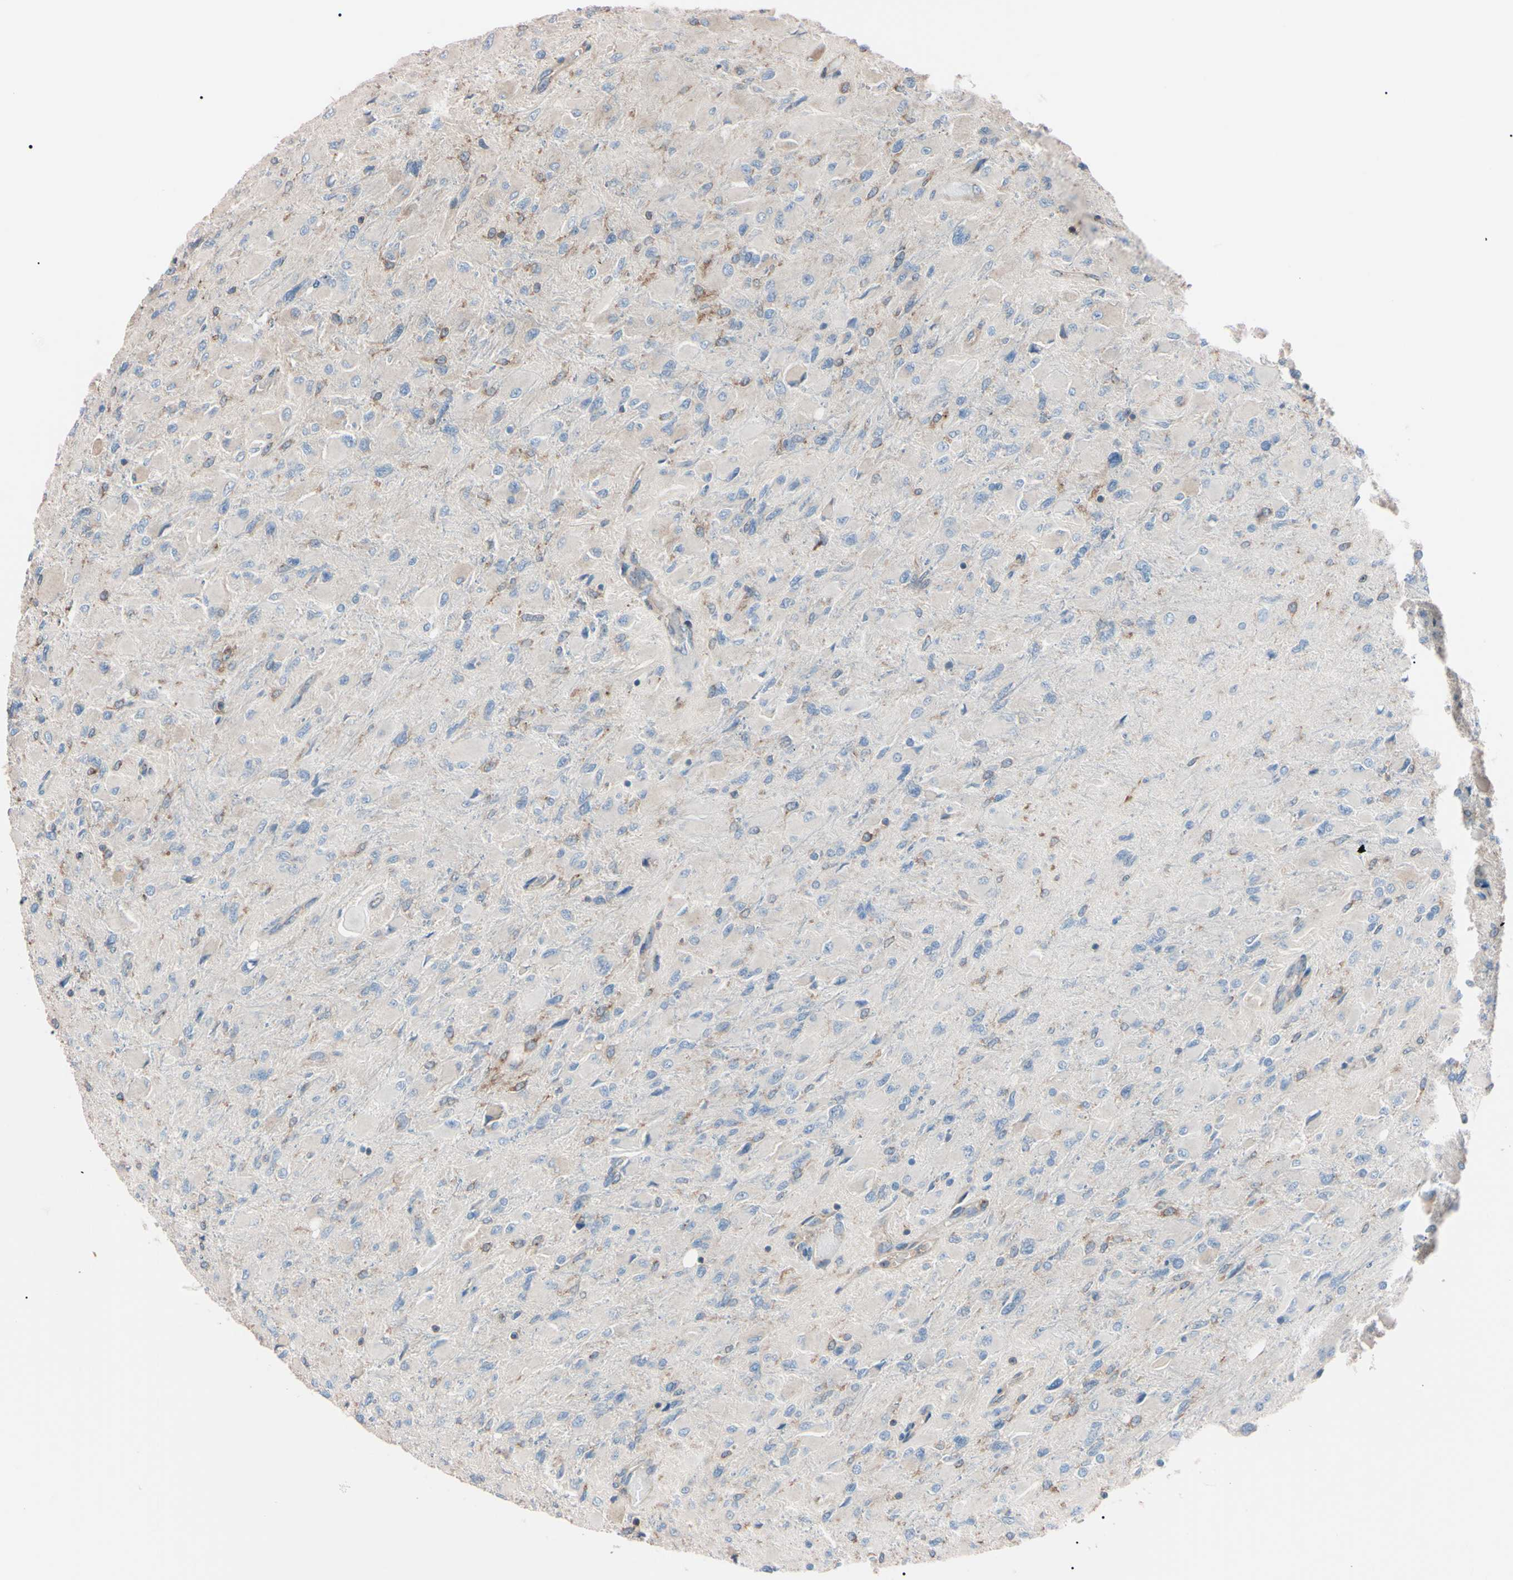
{"staining": {"intensity": "weak", "quantity": "<25%", "location": "cytoplasmic/membranous"}, "tissue": "glioma", "cell_type": "Tumor cells", "image_type": "cancer", "snomed": [{"axis": "morphology", "description": "Glioma, malignant, High grade"}, {"axis": "topography", "description": "Cerebral cortex"}], "caption": "Immunohistochemical staining of human glioma demonstrates no significant staining in tumor cells. Nuclei are stained in blue.", "gene": "PRKACA", "patient": {"sex": "female", "age": 36}}